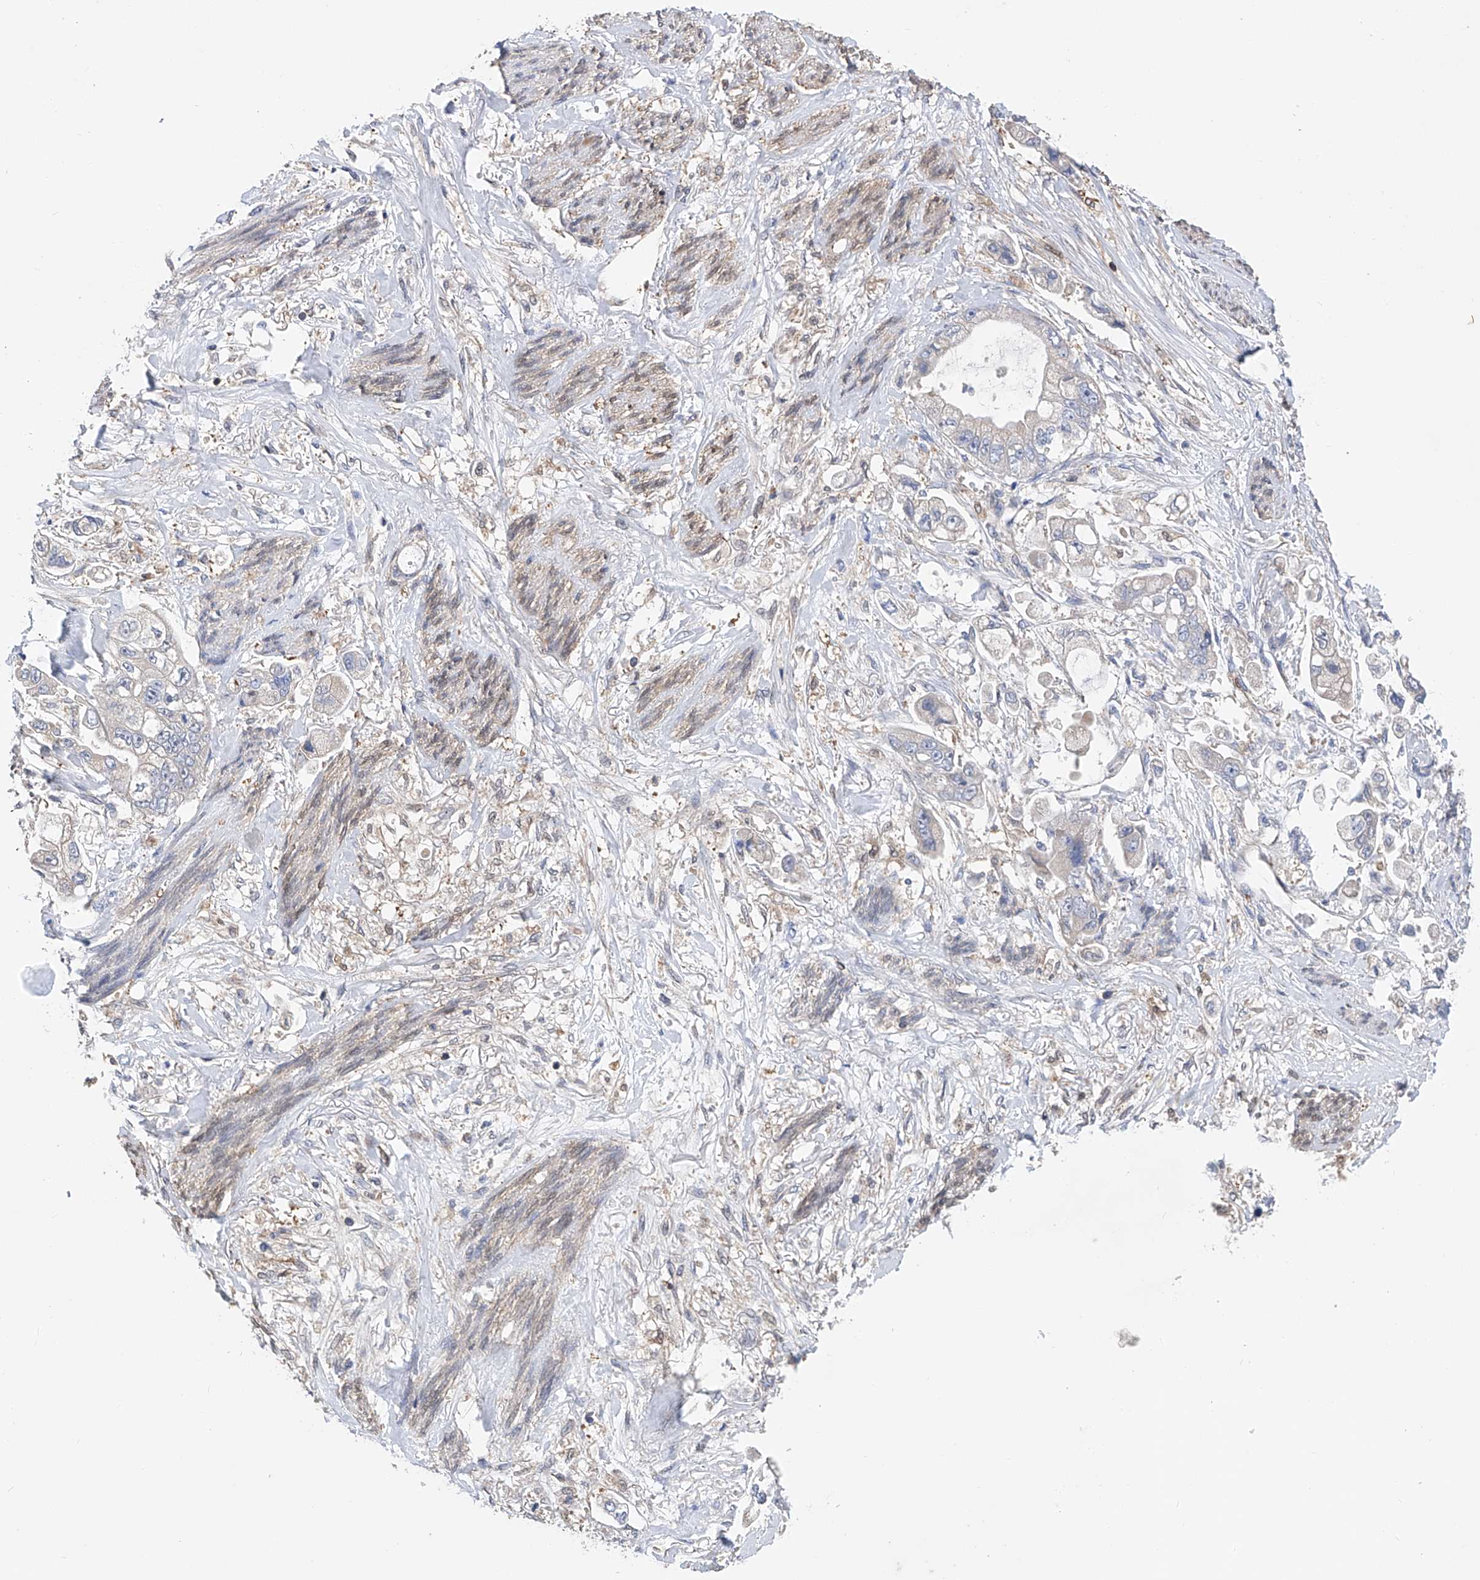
{"staining": {"intensity": "negative", "quantity": "none", "location": "none"}, "tissue": "stomach cancer", "cell_type": "Tumor cells", "image_type": "cancer", "snomed": [{"axis": "morphology", "description": "Adenocarcinoma, NOS"}, {"axis": "topography", "description": "Stomach"}], "caption": "The image demonstrates no significant positivity in tumor cells of stomach adenocarcinoma.", "gene": "SPATA20", "patient": {"sex": "male", "age": 62}}